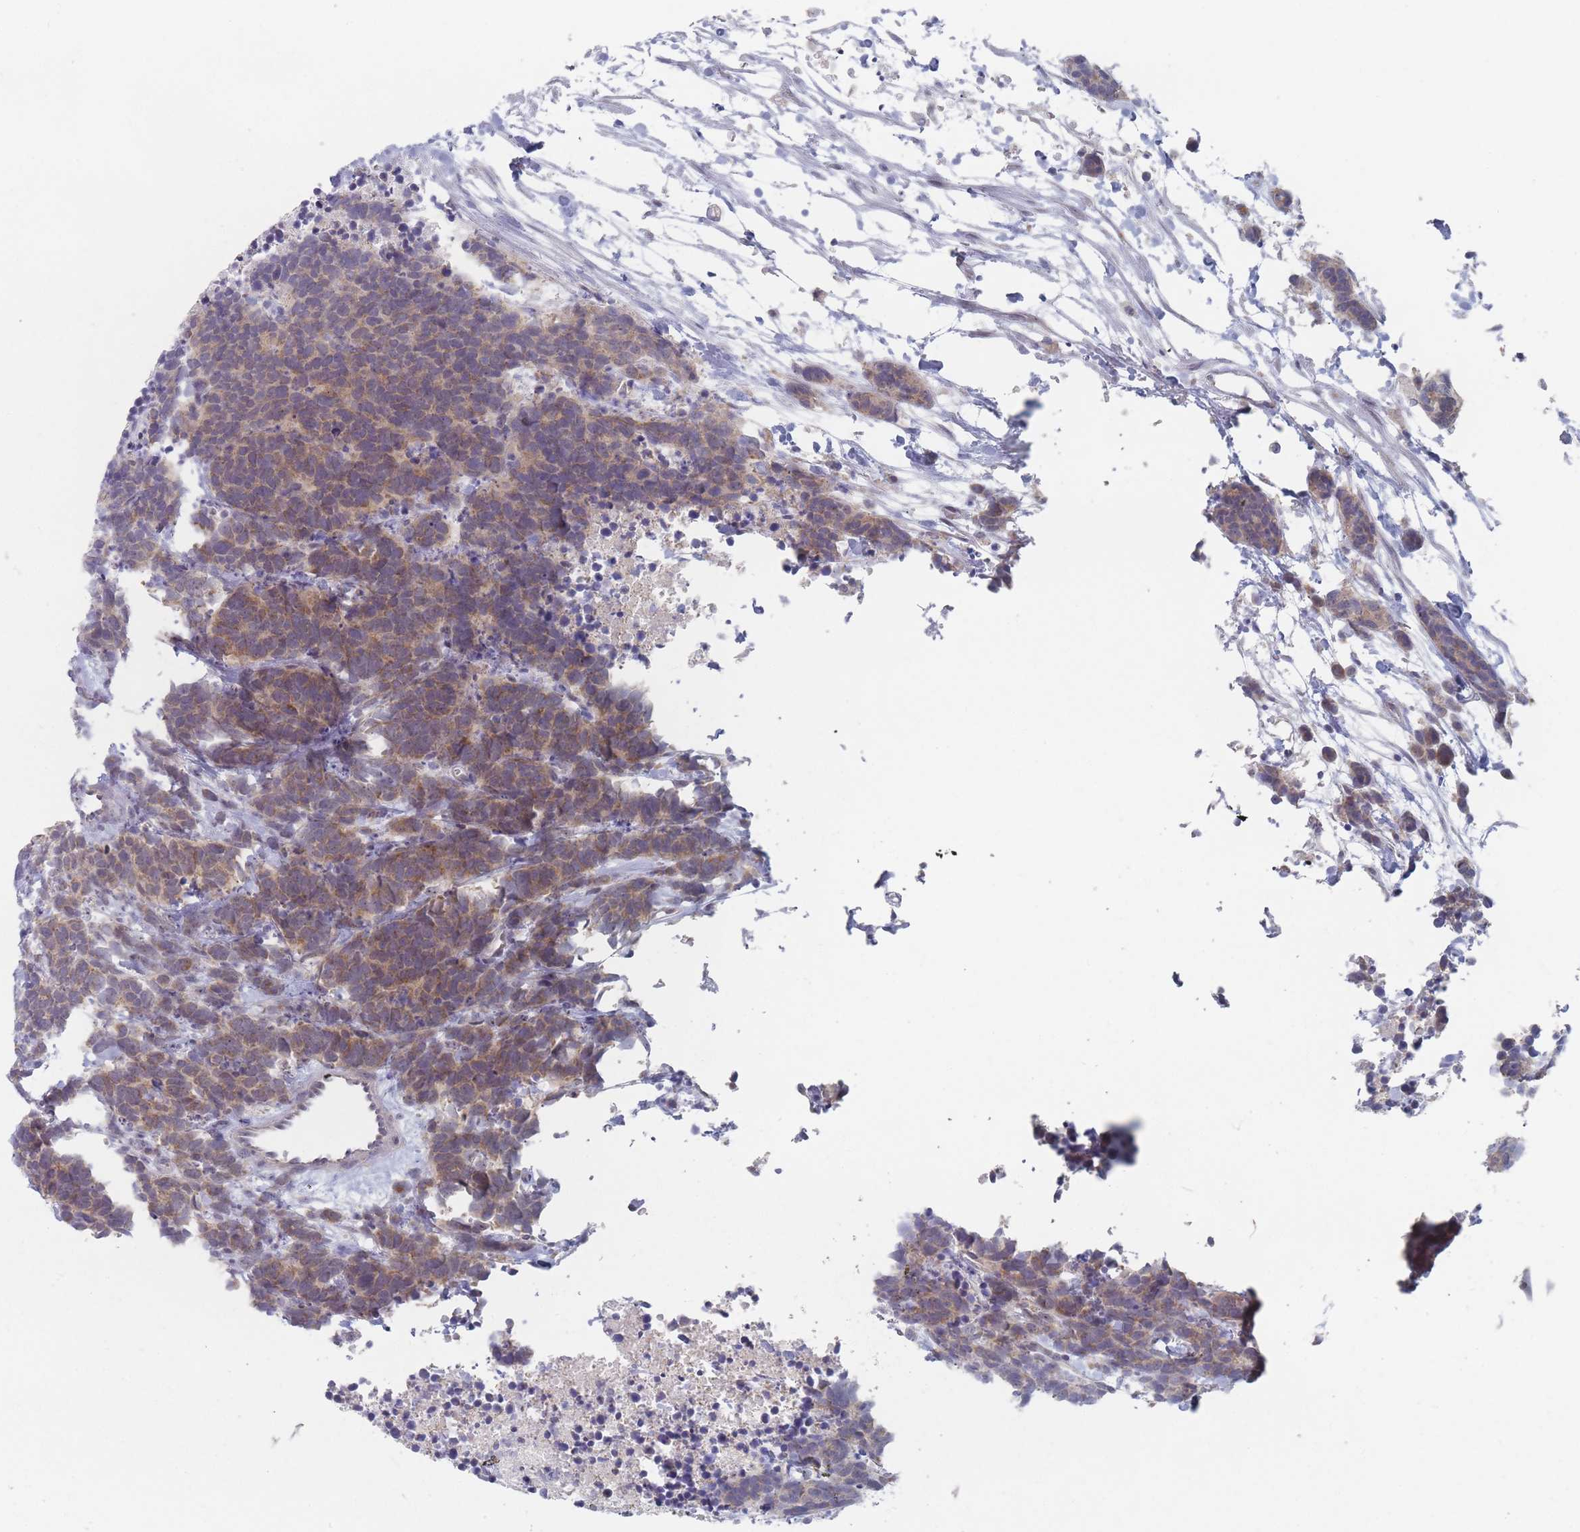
{"staining": {"intensity": "moderate", "quantity": ">75%", "location": "cytoplasmic/membranous"}, "tissue": "carcinoid", "cell_type": "Tumor cells", "image_type": "cancer", "snomed": [{"axis": "morphology", "description": "Carcinoma, NOS"}, {"axis": "morphology", "description": "Carcinoid, malignant, NOS"}, {"axis": "topography", "description": "Prostate"}], "caption": "This image demonstrates immunohistochemistry (IHC) staining of human carcinoma, with medium moderate cytoplasmic/membranous positivity in about >75% of tumor cells.", "gene": "RNF8", "patient": {"sex": "male", "age": 57}}